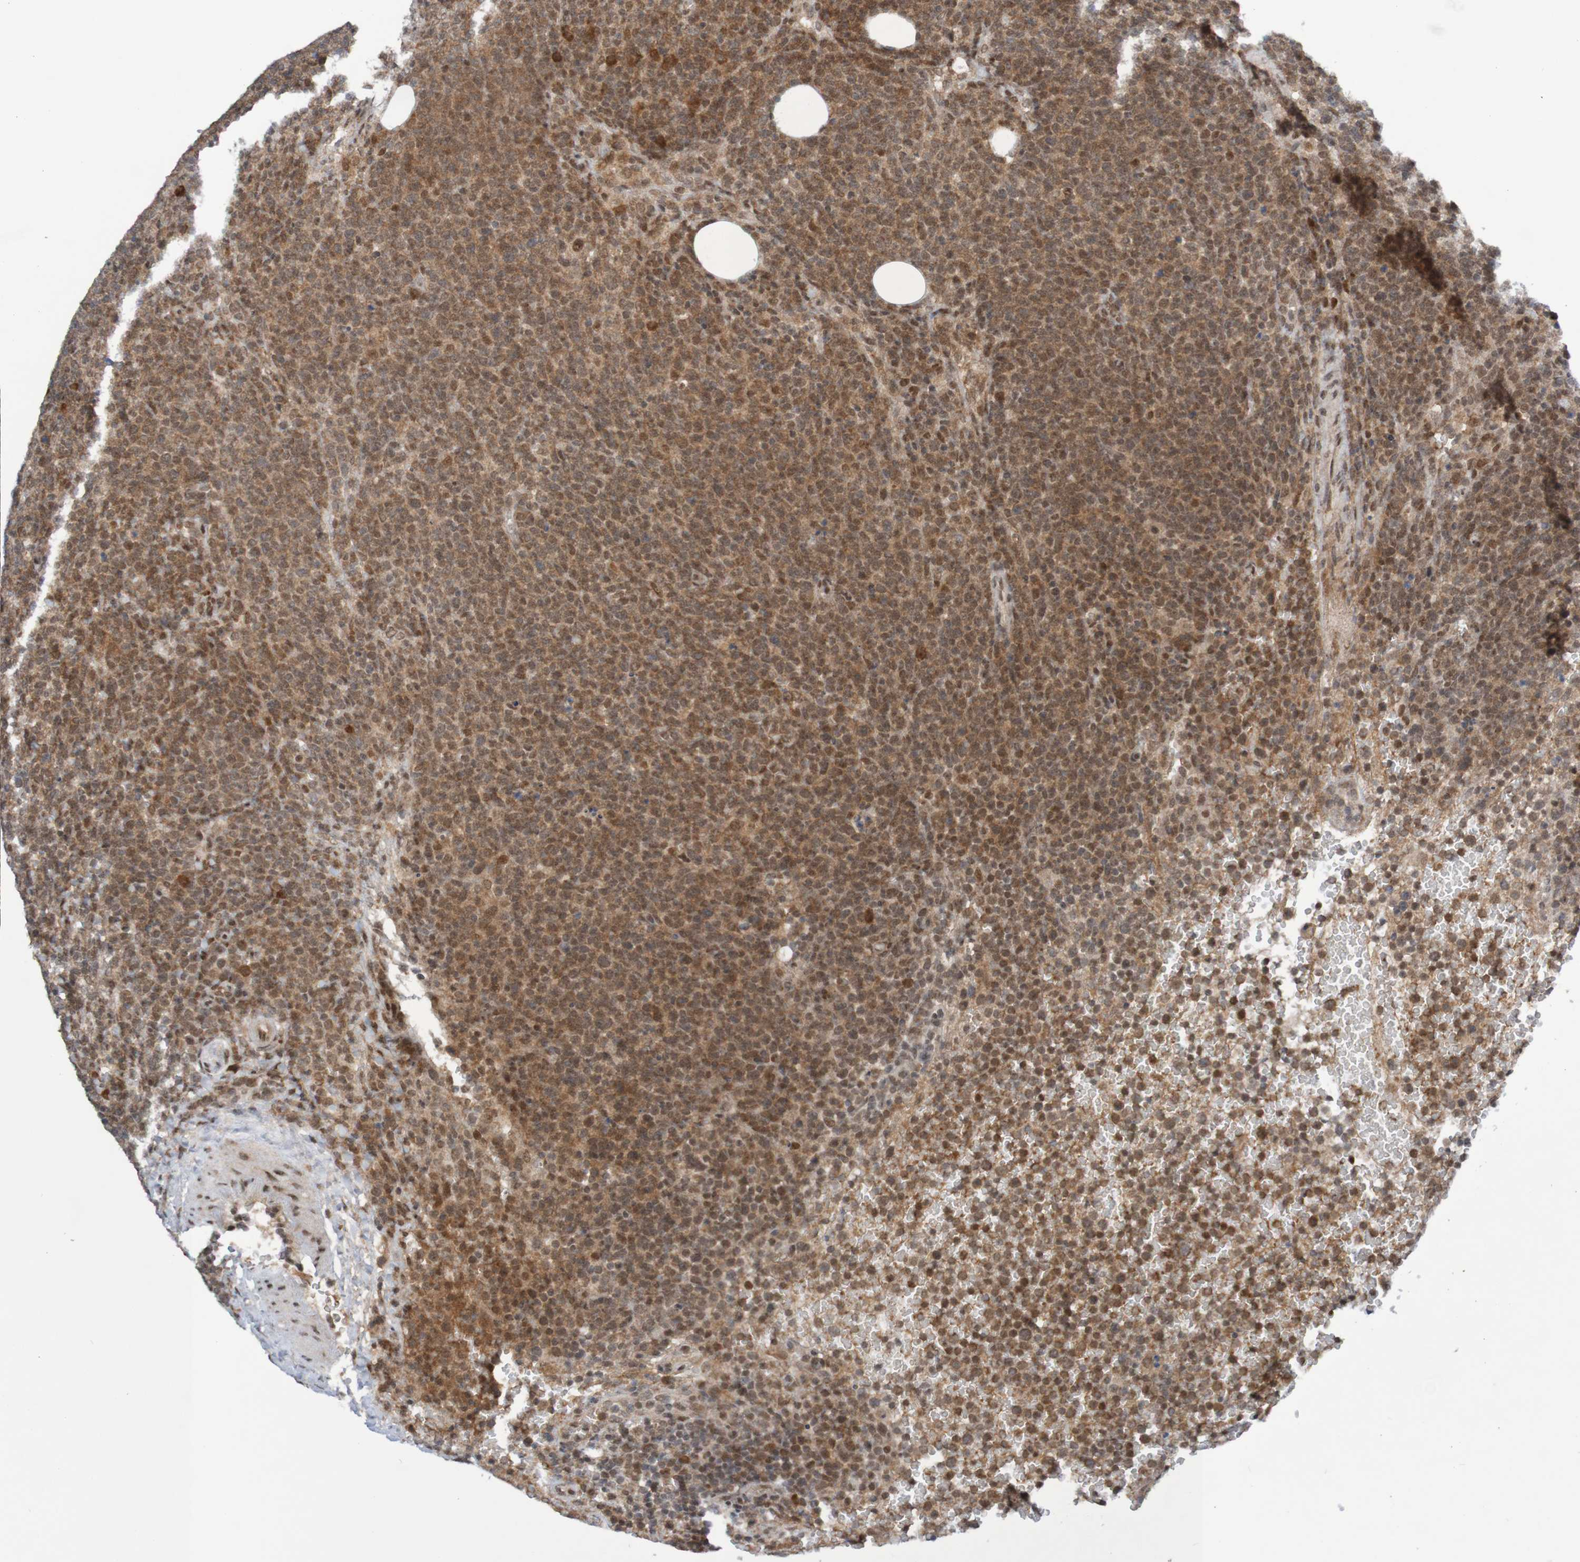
{"staining": {"intensity": "weak", "quantity": ">75%", "location": "cytoplasmic/membranous,nuclear"}, "tissue": "lymphoma", "cell_type": "Tumor cells", "image_type": "cancer", "snomed": [{"axis": "morphology", "description": "Malignant lymphoma, non-Hodgkin's type, High grade"}, {"axis": "topography", "description": "Lymph node"}], "caption": "Immunohistochemical staining of human lymphoma demonstrates low levels of weak cytoplasmic/membranous and nuclear protein positivity in approximately >75% of tumor cells.", "gene": "ITLN1", "patient": {"sex": "male", "age": 61}}